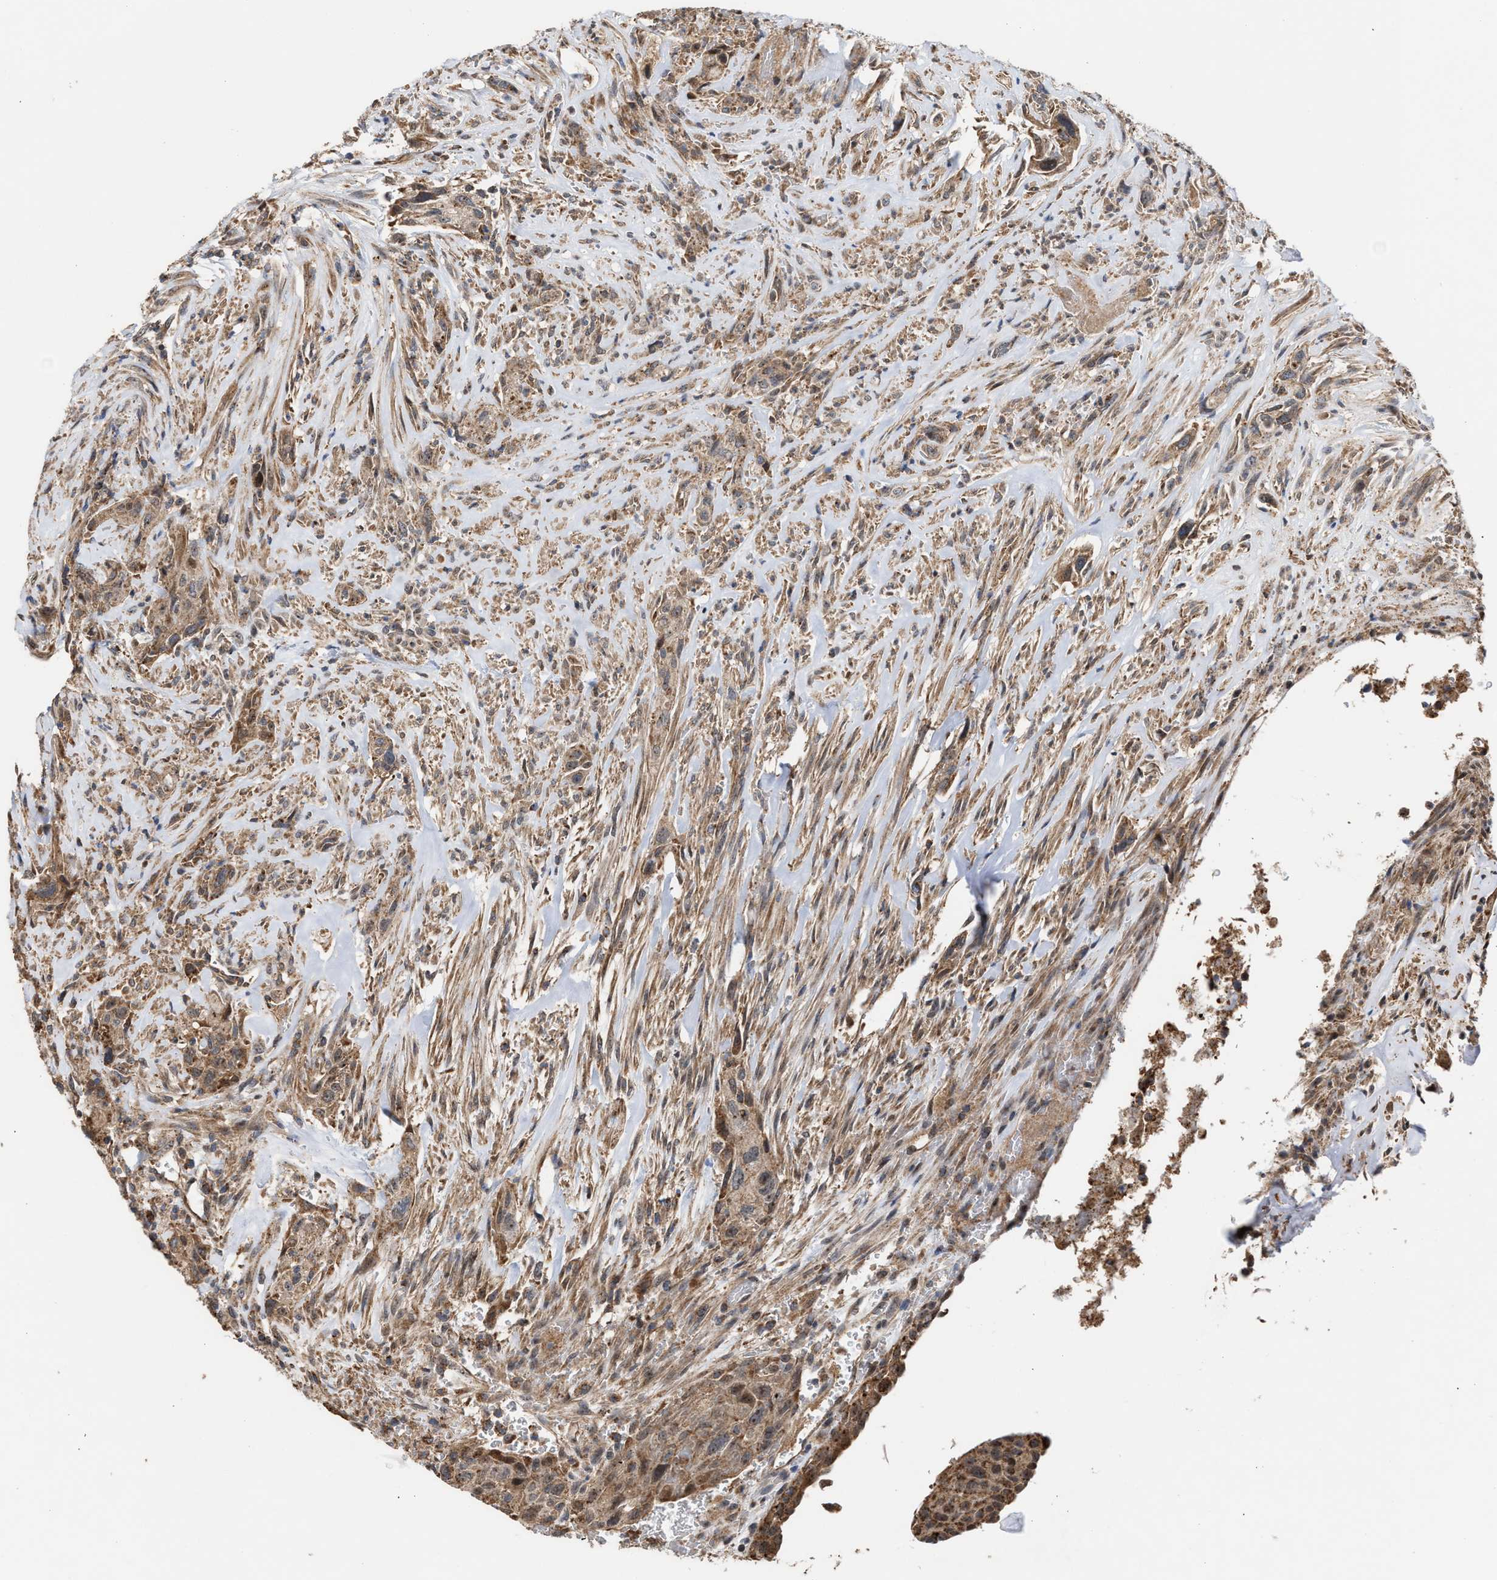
{"staining": {"intensity": "moderate", "quantity": ">75%", "location": "cytoplasmic/membranous"}, "tissue": "urothelial cancer", "cell_type": "Tumor cells", "image_type": "cancer", "snomed": [{"axis": "morphology", "description": "Urothelial carcinoma, Low grade"}, {"axis": "morphology", "description": "Urothelial carcinoma, High grade"}, {"axis": "topography", "description": "Urinary bladder"}], "caption": "Immunohistochemistry (DAB) staining of human high-grade urothelial carcinoma displays moderate cytoplasmic/membranous protein expression in about >75% of tumor cells.", "gene": "EXOSC2", "patient": {"sex": "male", "age": 35}}